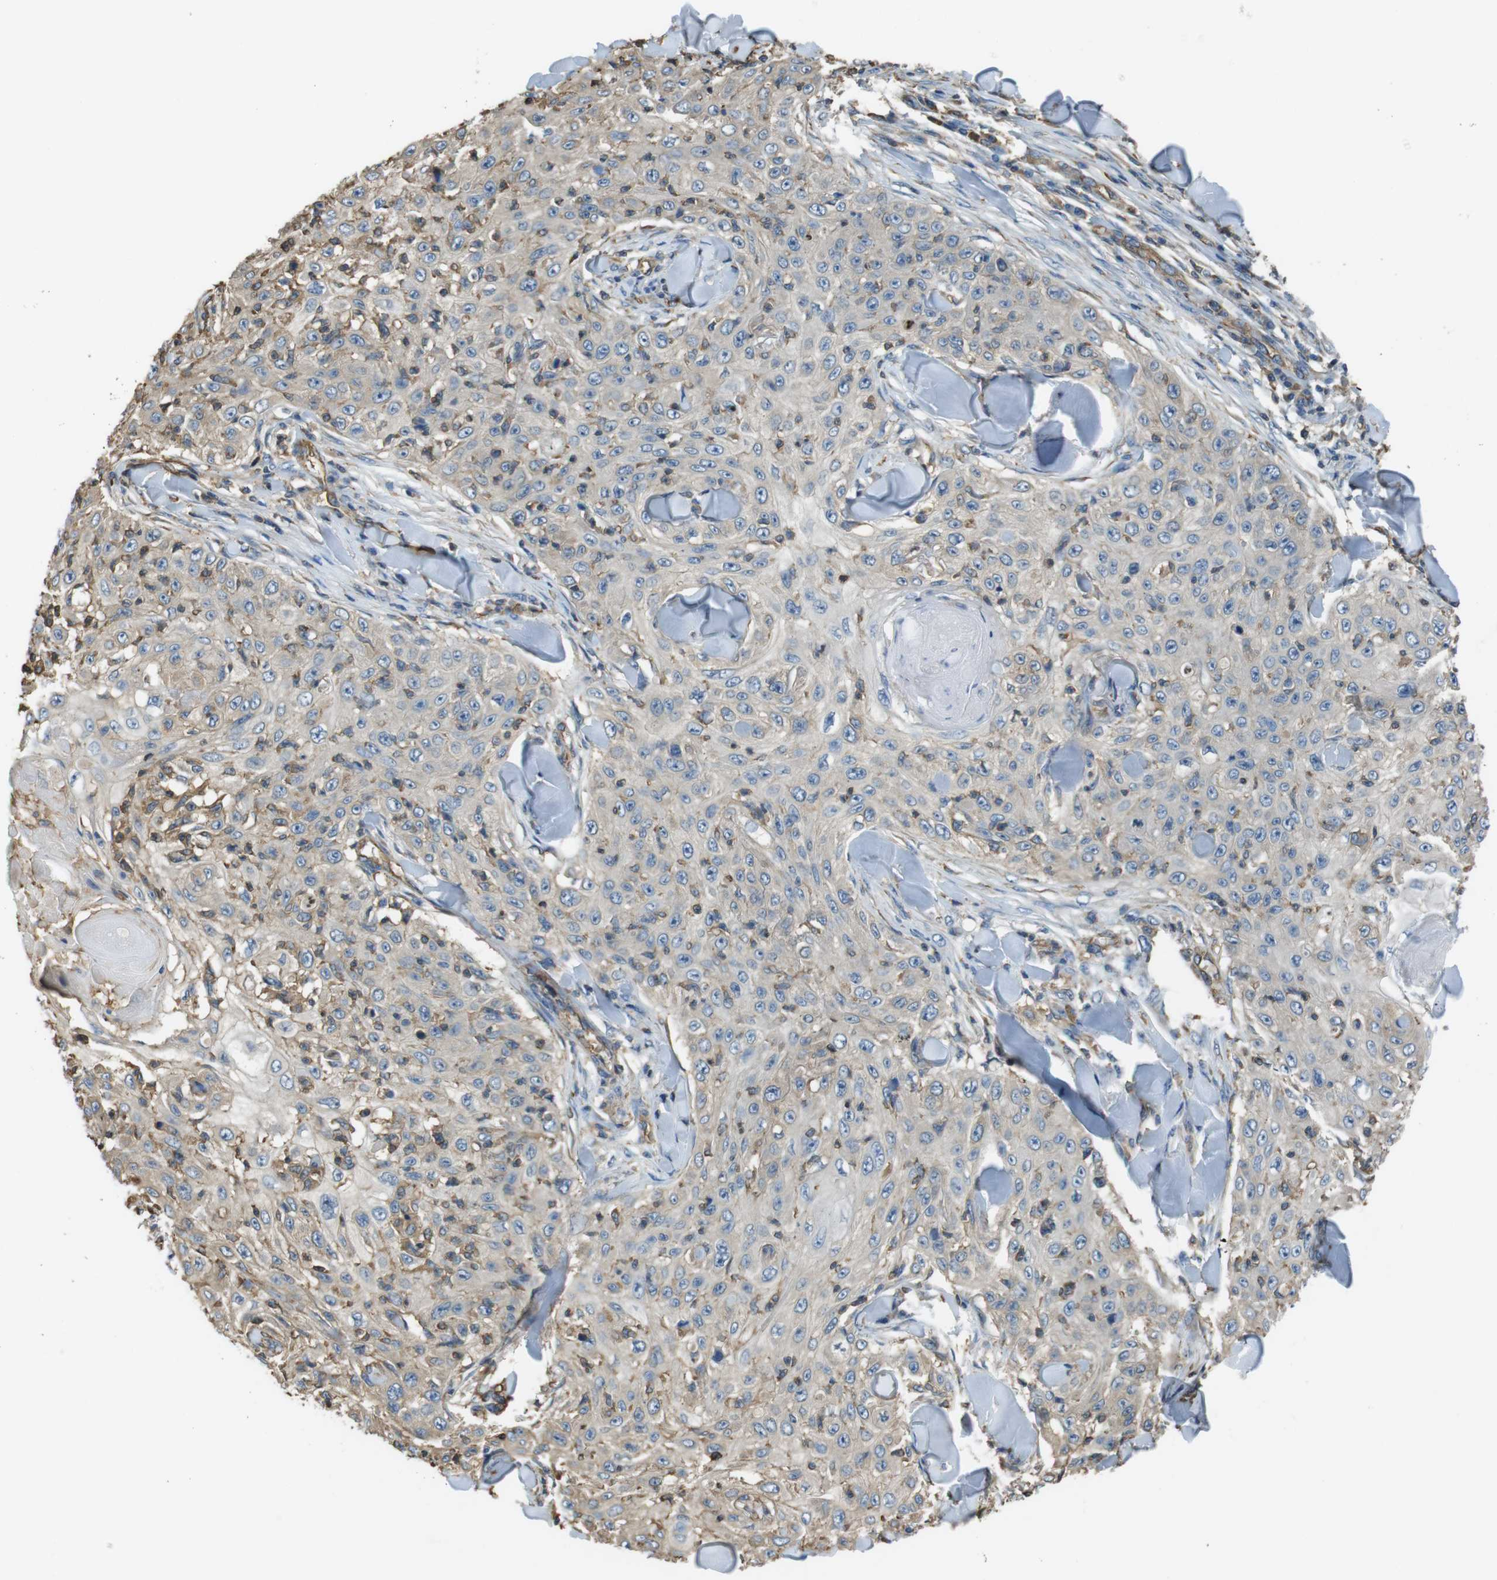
{"staining": {"intensity": "weak", "quantity": "<25%", "location": "cytoplasmic/membranous"}, "tissue": "skin cancer", "cell_type": "Tumor cells", "image_type": "cancer", "snomed": [{"axis": "morphology", "description": "Squamous cell carcinoma, NOS"}, {"axis": "topography", "description": "Skin"}], "caption": "The IHC image has no significant expression in tumor cells of squamous cell carcinoma (skin) tissue.", "gene": "FCAR", "patient": {"sex": "male", "age": 86}}